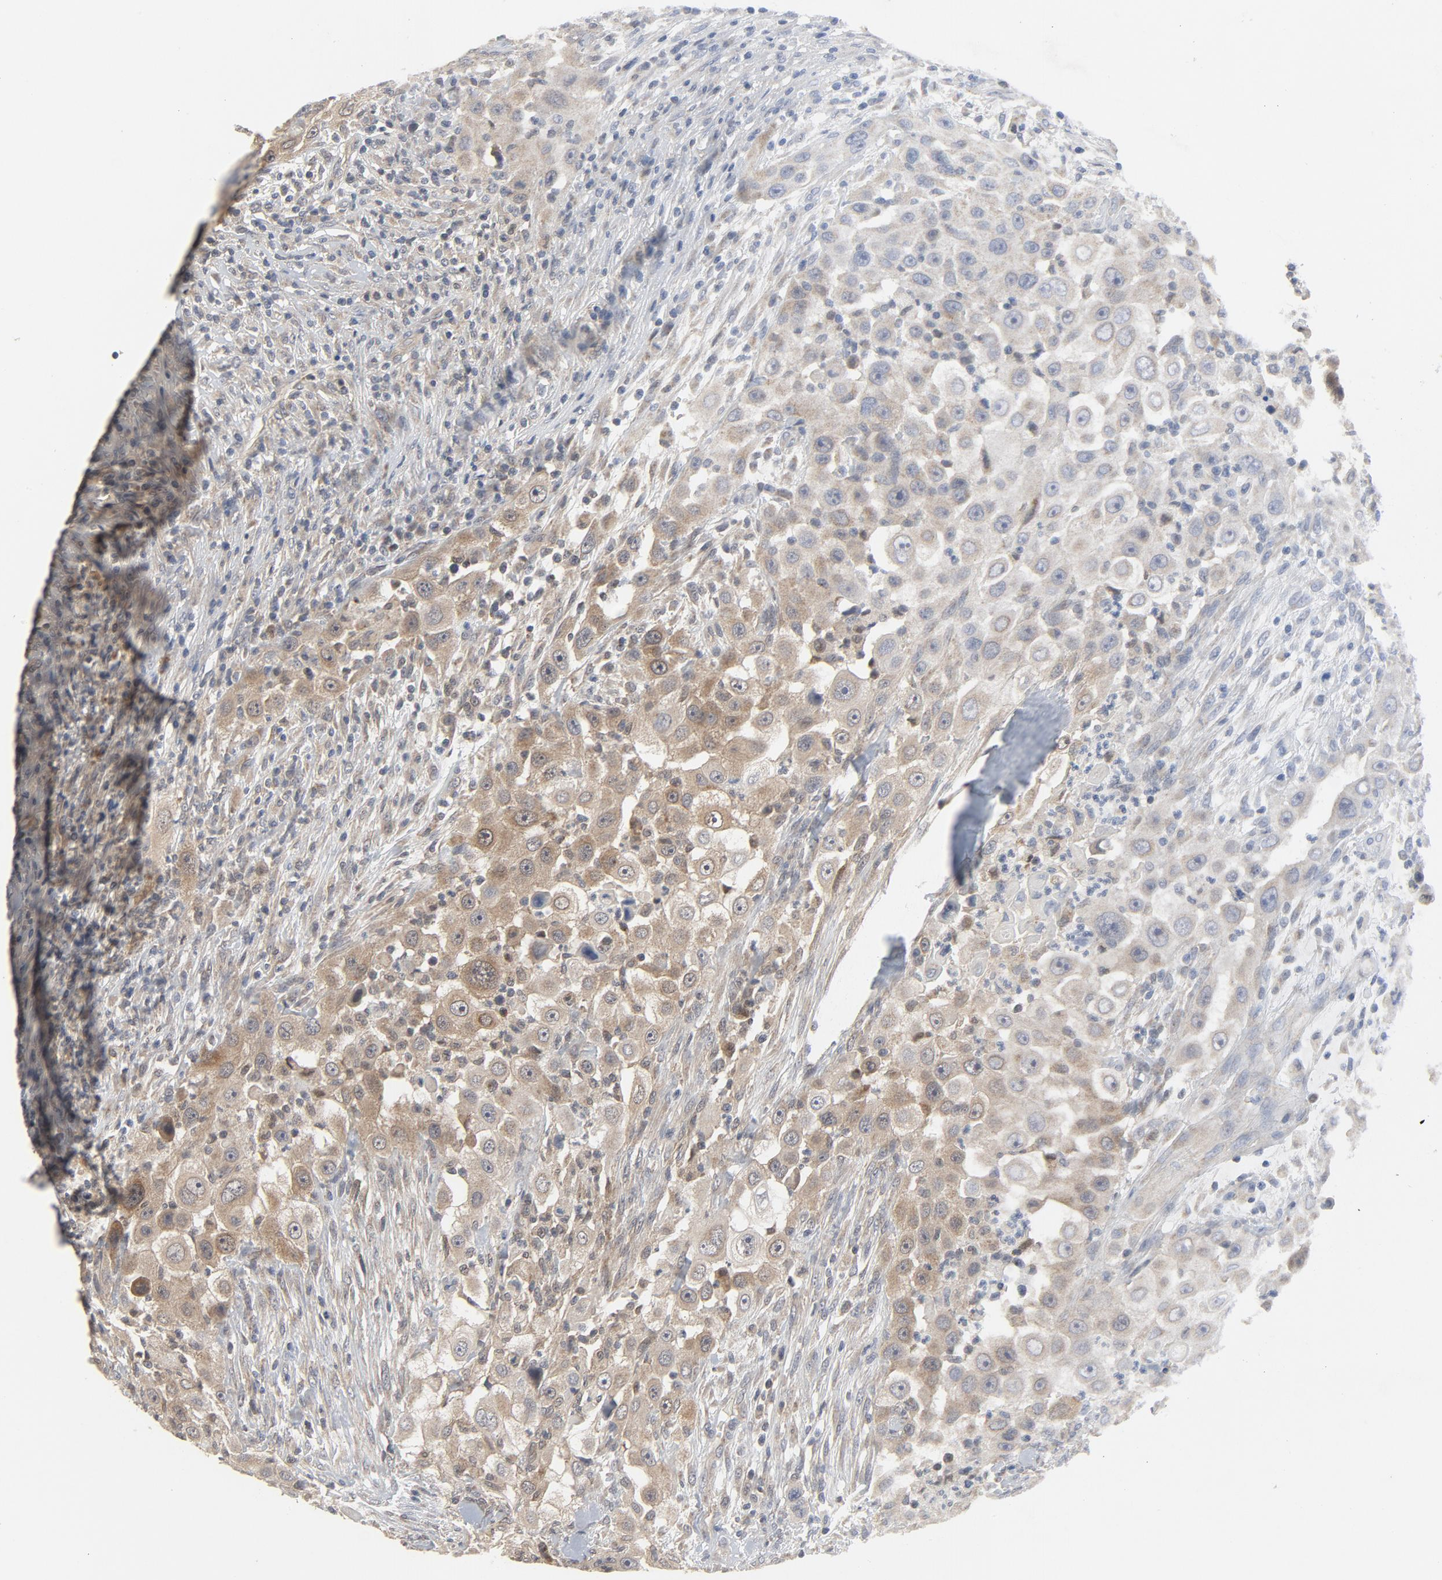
{"staining": {"intensity": "moderate", "quantity": ">75%", "location": "cytoplasmic/membranous"}, "tissue": "head and neck cancer", "cell_type": "Tumor cells", "image_type": "cancer", "snomed": [{"axis": "morphology", "description": "Carcinoma, NOS"}, {"axis": "topography", "description": "Head-Neck"}], "caption": "Moderate cytoplasmic/membranous protein positivity is present in approximately >75% of tumor cells in head and neck carcinoma.", "gene": "C14orf119", "patient": {"sex": "male", "age": 87}}